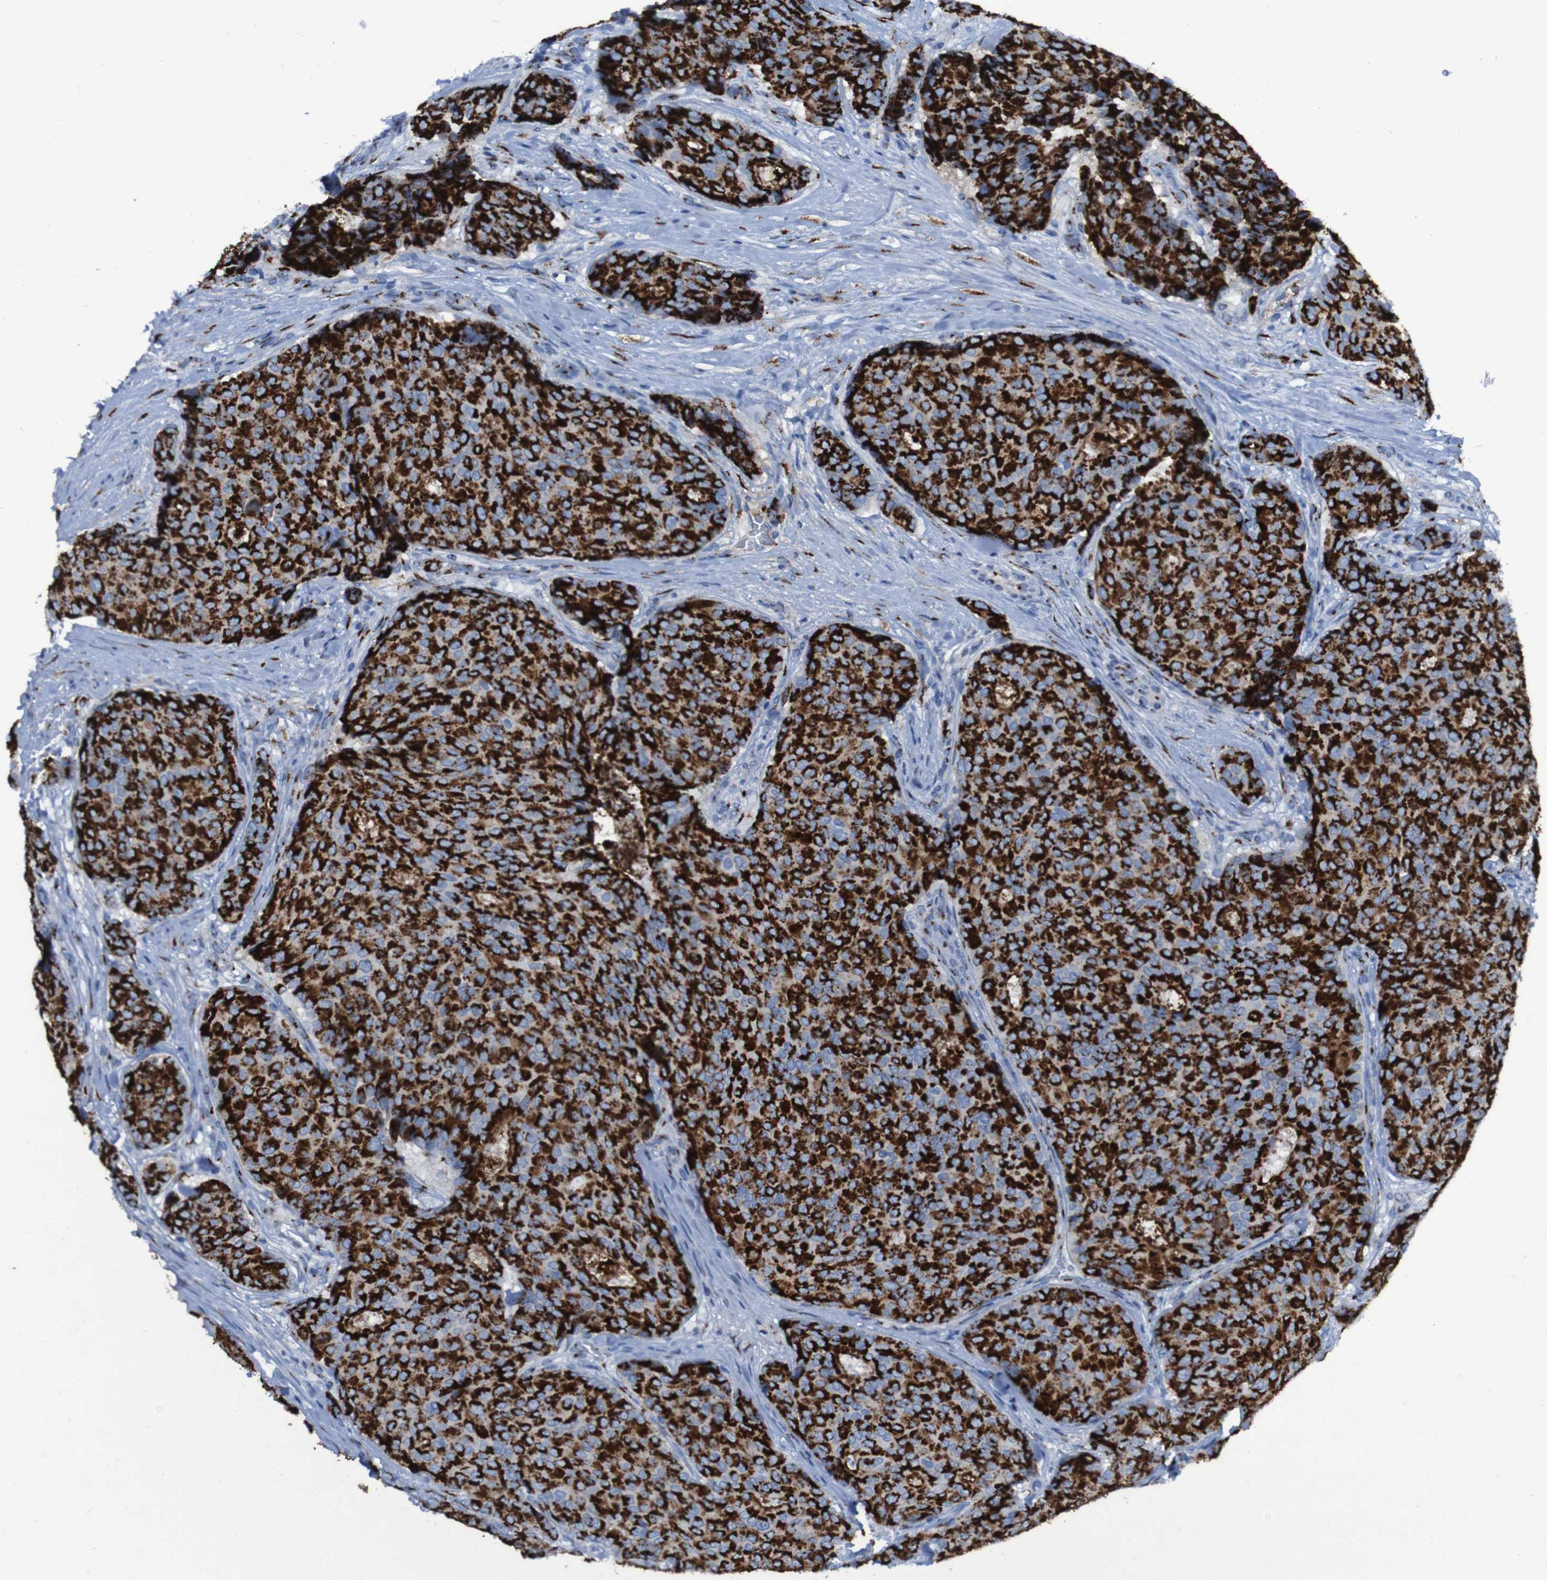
{"staining": {"intensity": "strong", "quantity": ">75%", "location": "cytoplasmic/membranous"}, "tissue": "breast cancer", "cell_type": "Tumor cells", "image_type": "cancer", "snomed": [{"axis": "morphology", "description": "Duct carcinoma"}, {"axis": "topography", "description": "Breast"}], "caption": "Breast intraductal carcinoma was stained to show a protein in brown. There is high levels of strong cytoplasmic/membranous positivity in approximately >75% of tumor cells.", "gene": "GOLM1", "patient": {"sex": "female", "age": 75}}